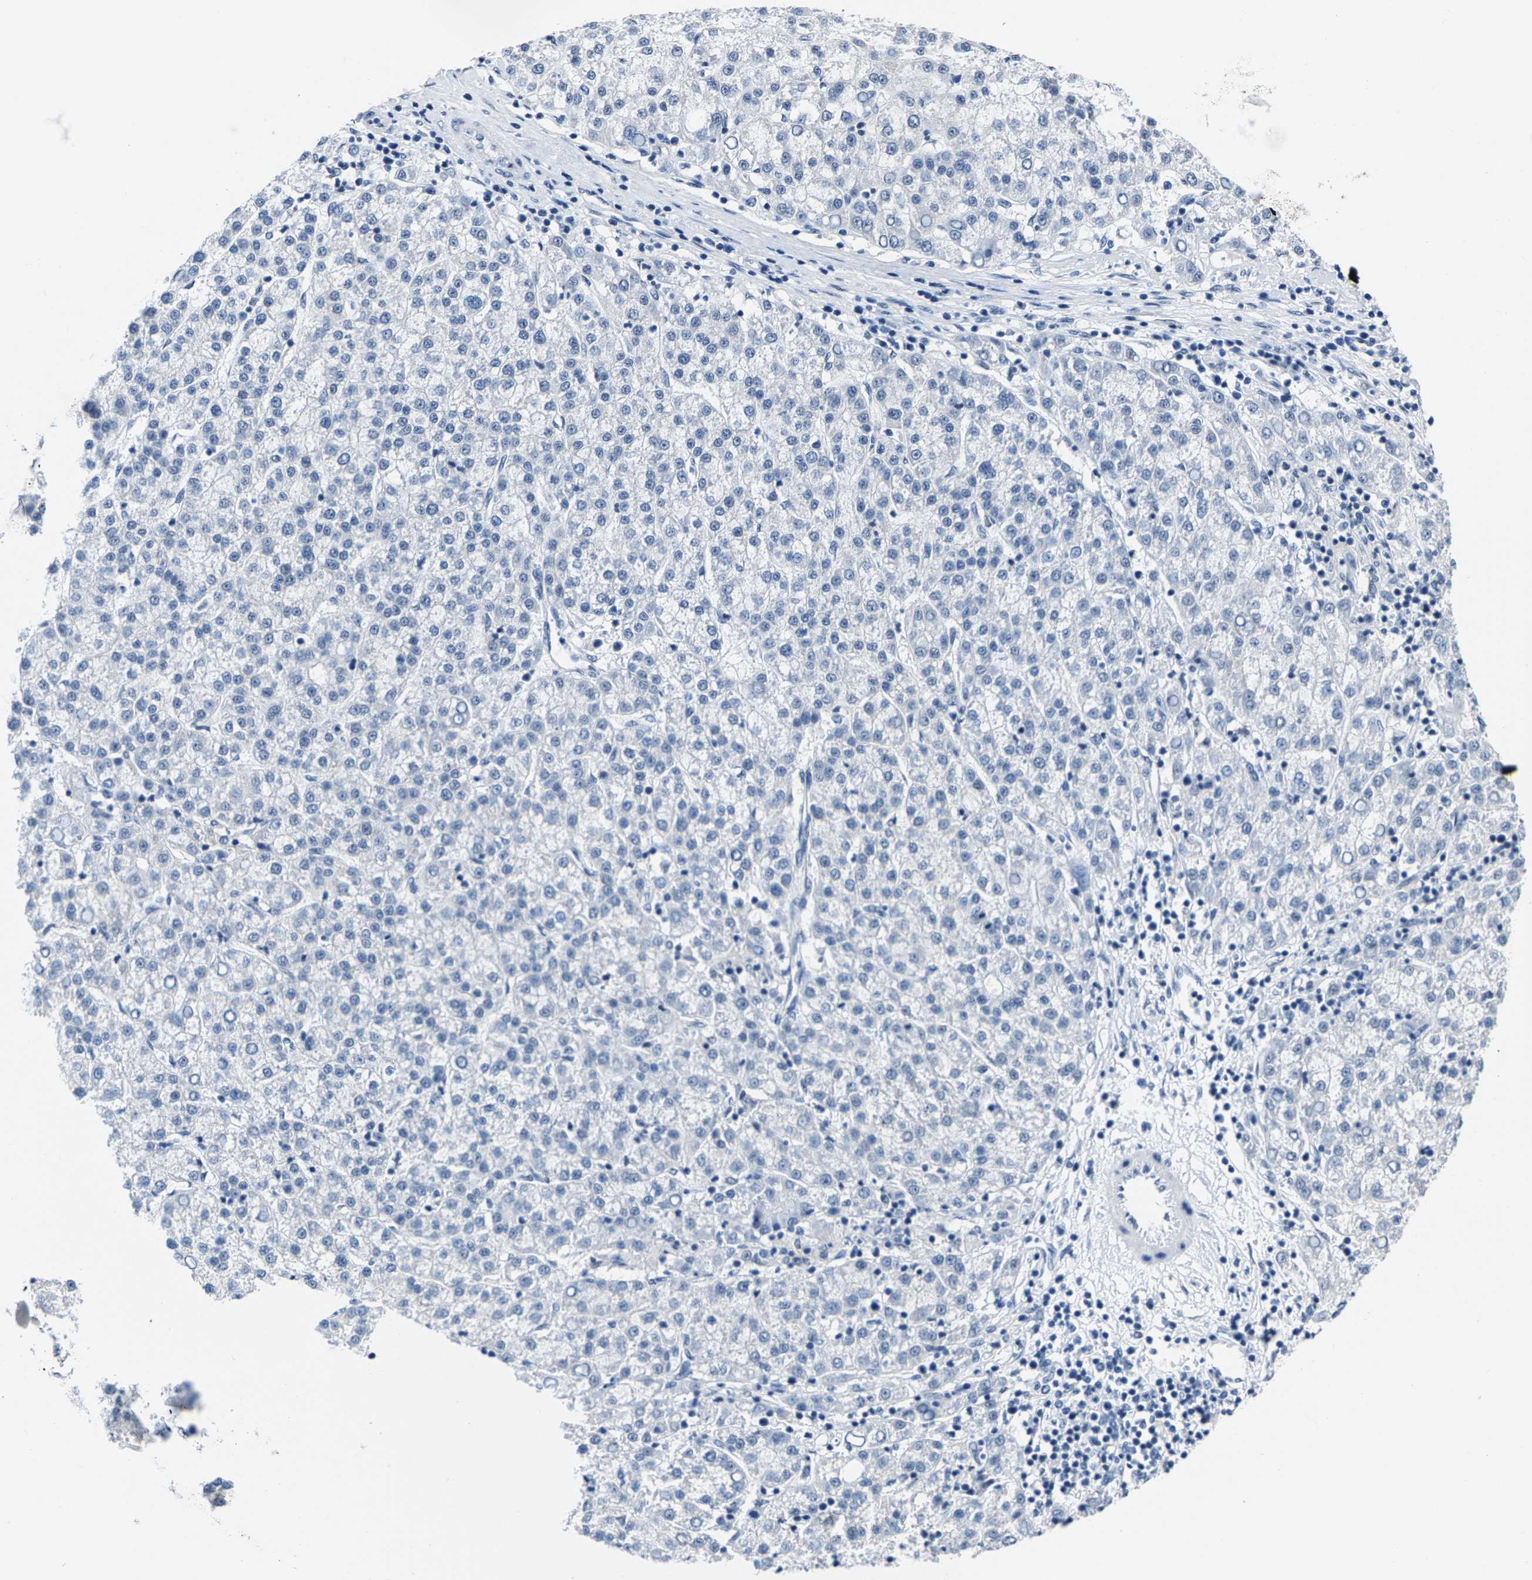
{"staining": {"intensity": "negative", "quantity": "none", "location": "none"}, "tissue": "liver cancer", "cell_type": "Tumor cells", "image_type": "cancer", "snomed": [{"axis": "morphology", "description": "Carcinoma, Hepatocellular, NOS"}, {"axis": "topography", "description": "Liver"}], "caption": "The photomicrograph shows no staining of tumor cells in liver hepatocellular carcinoma.", "gene": "SSH3", "patient": {"sex": "female", "age": 58}}